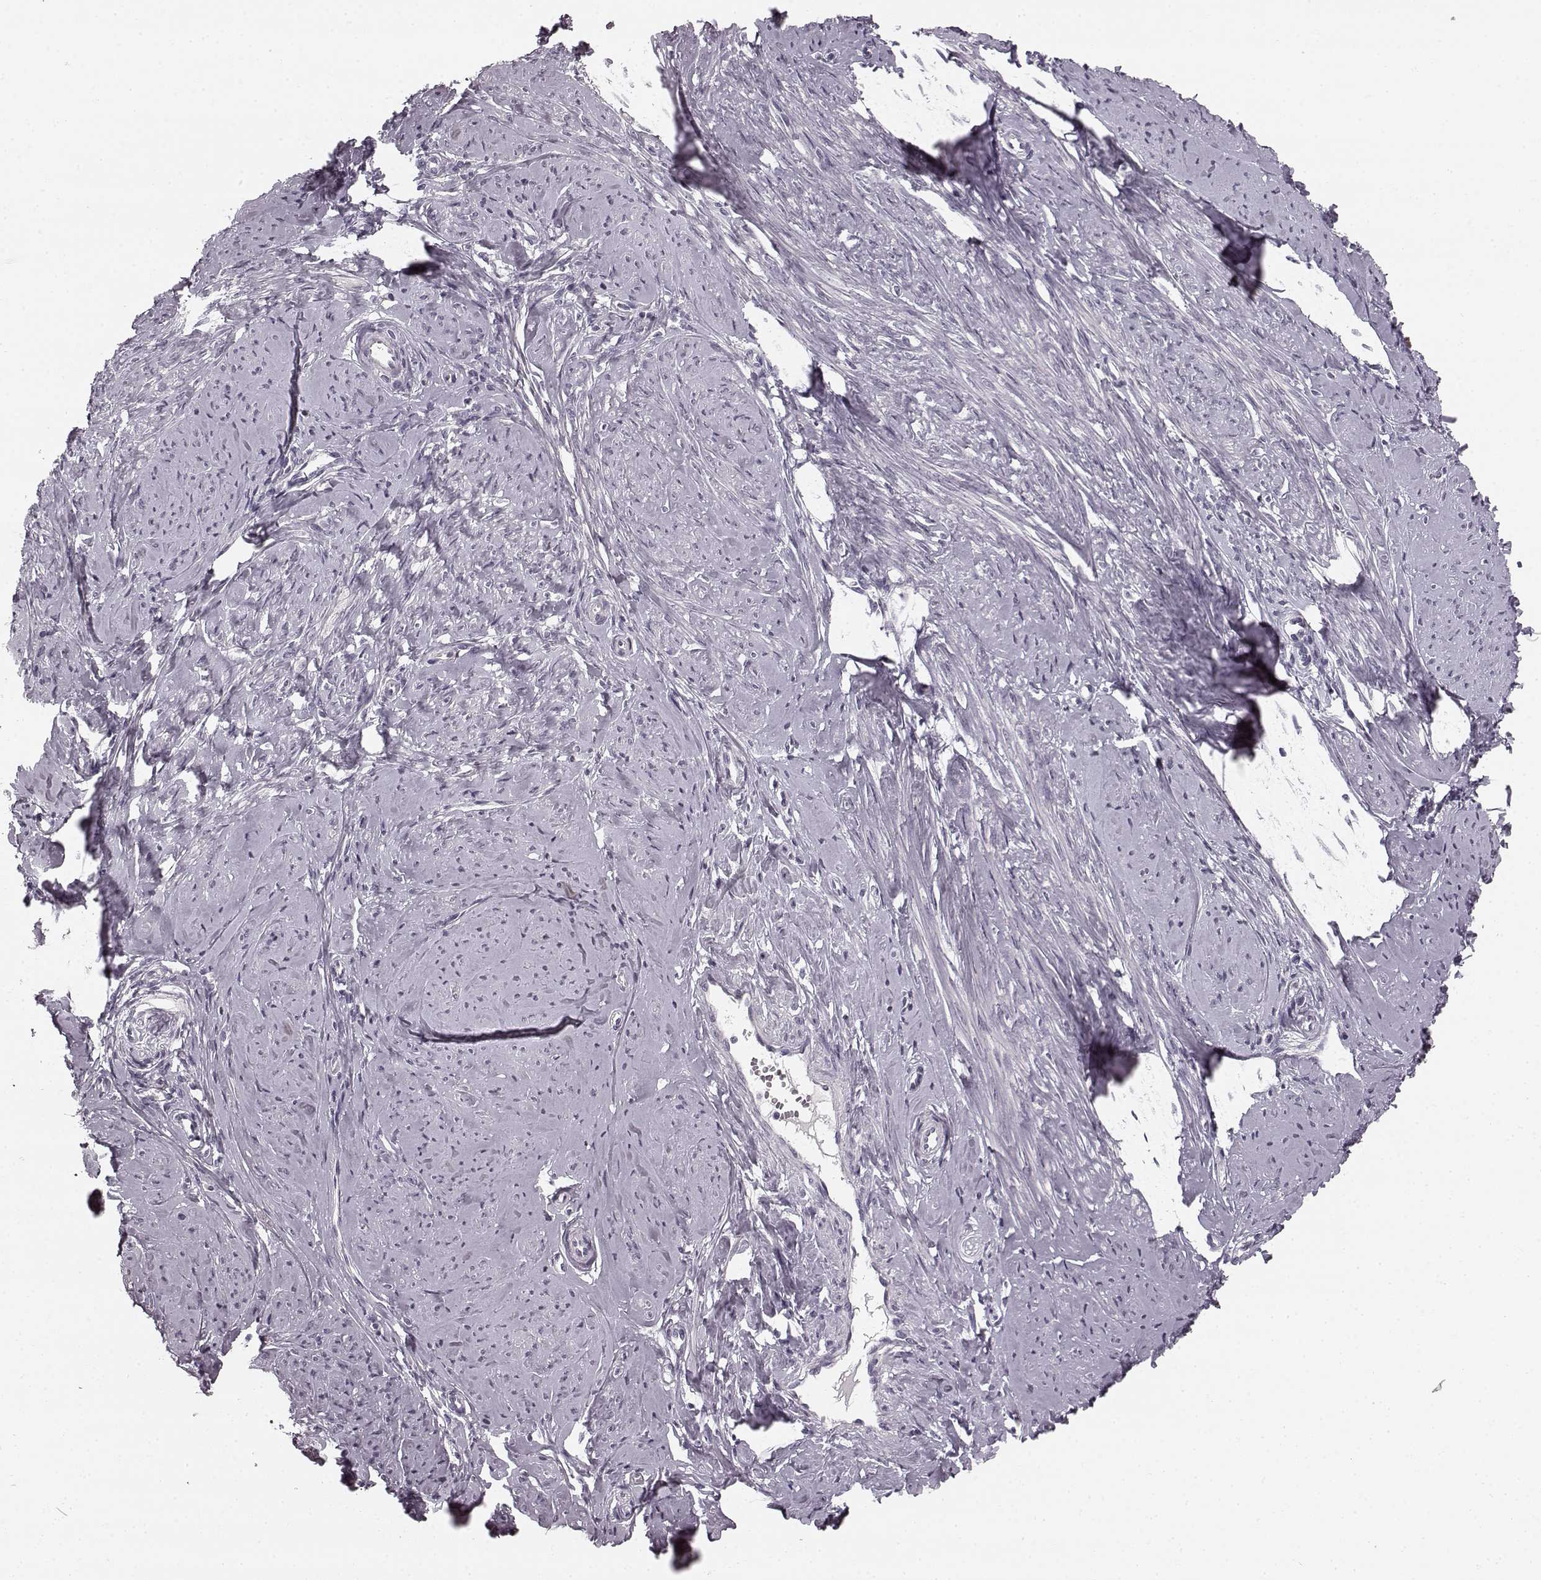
{"staining": {"intensity": "negative", "quantity": "none", "location": "none"}, "tissue": "smooth muscle", "cell_type": "Smooth muscle cells", "image_type": "normal", "snomed": [{"axis": "morphology", "description": "Normal tissue, NOS"}, {"axis": "topography", "description": "Smooth muscle"}], "caption": "Smooth muscle cells show no significant protein positivity in unremarkable smooth muscle. The staining is performed using DAB (3,3'-diaminobenzidine) brown chromogen with nuclei counter-stained in using hematoxylin.", "gene": "FAM234B", "patient": {"sex": "female", "age": 48}}